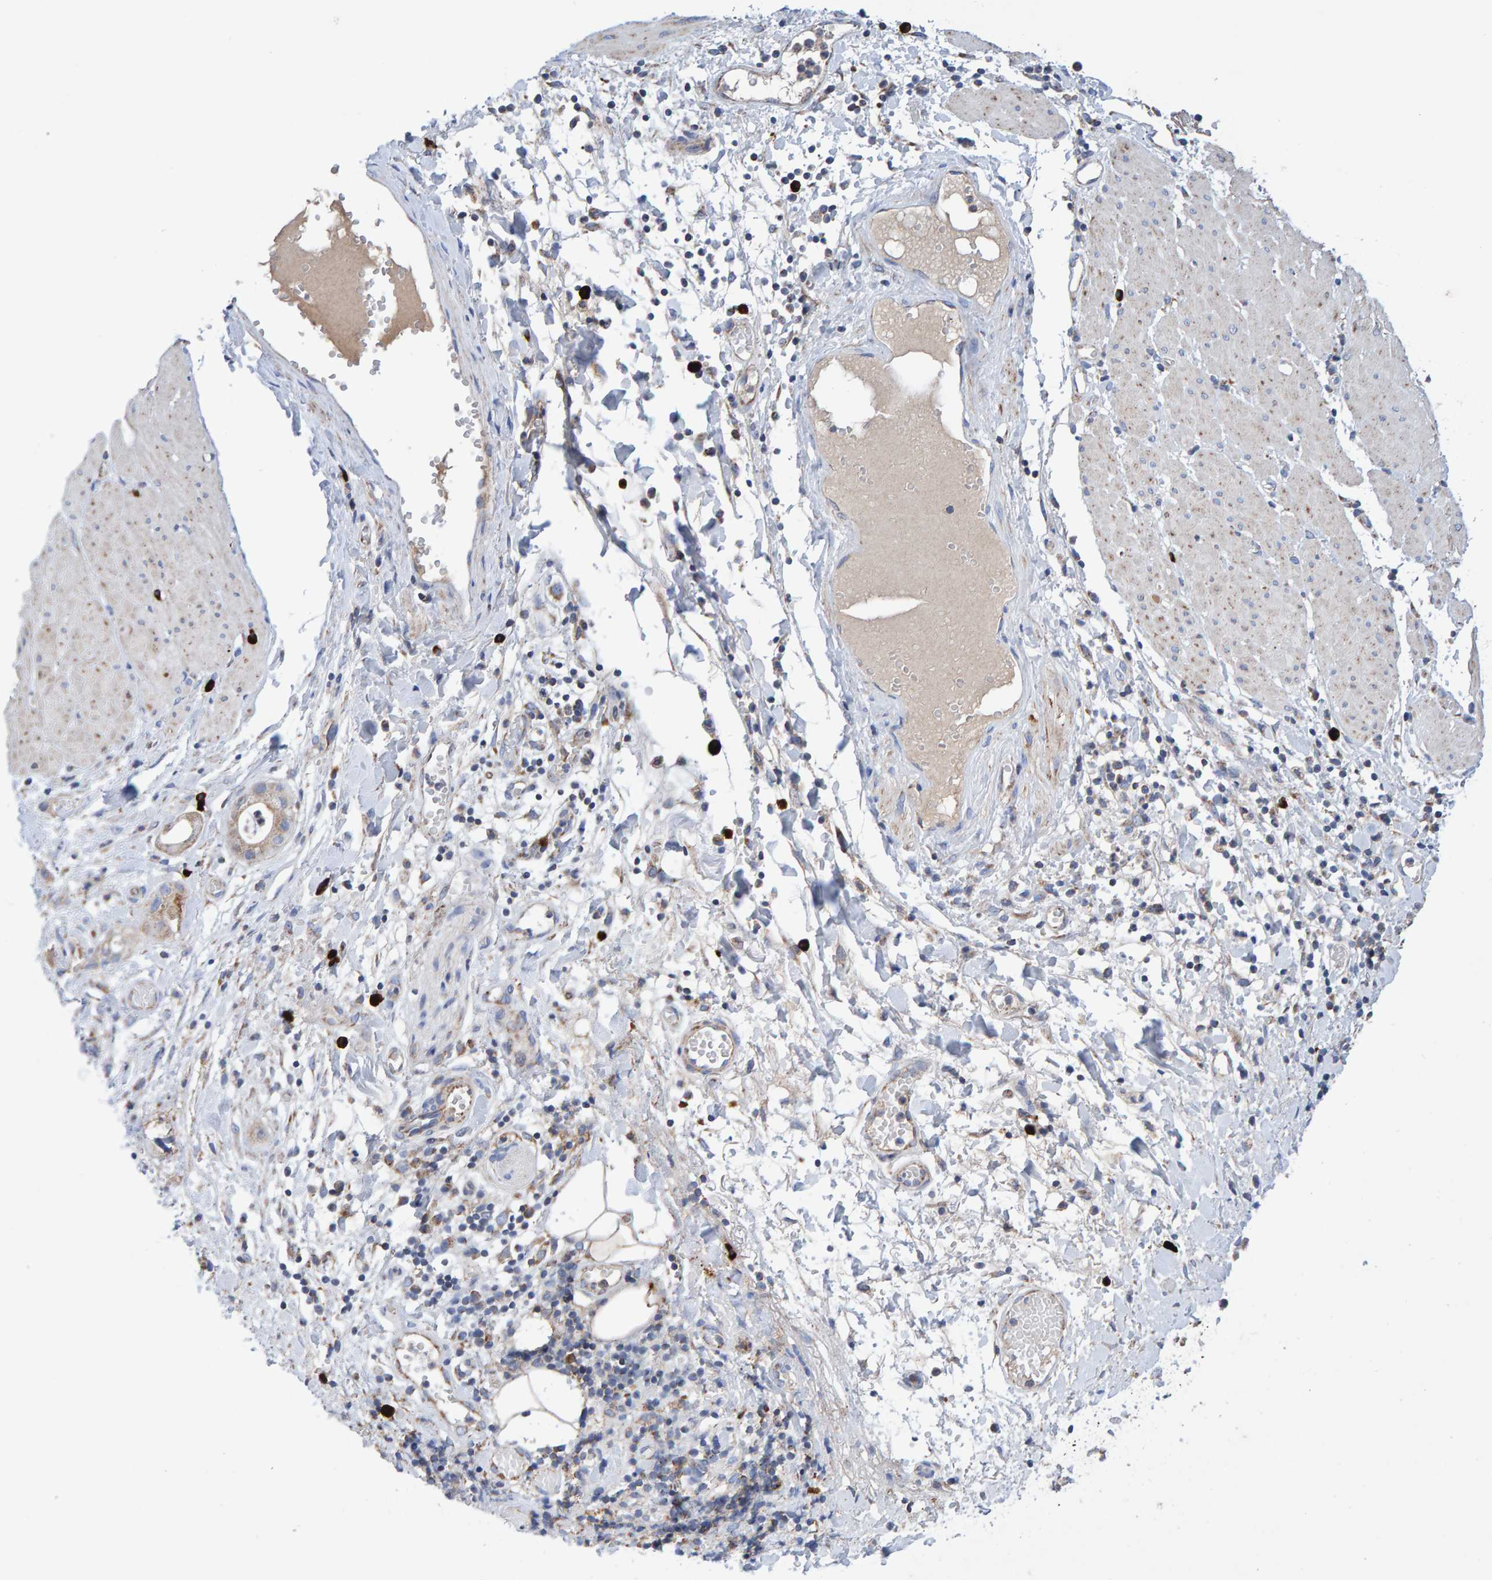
{"staining": {"intensity": "weak", "quantity": "25%-75%", "location": "cytoplasmic/membranous"}, "tissue": "stomach cancer", "cell_type": "Tumor cells", "image_type": "cancer", "snomed": [{"axis": "morphology", "description": "Adenocarcinoma, NOS"}, {"axis": "topography", "description": "Stomach"}, {"axis": "topography", "description": "Stomach, lower"}], "caption": "This micrograph reveals IHC staining of stomach cancer, with low weak cytoplasmic/membranous expression in about 25%-75% of tumor cells.", "gene": "EFR3A", "patient": {"sex": "female", "age": 48}}